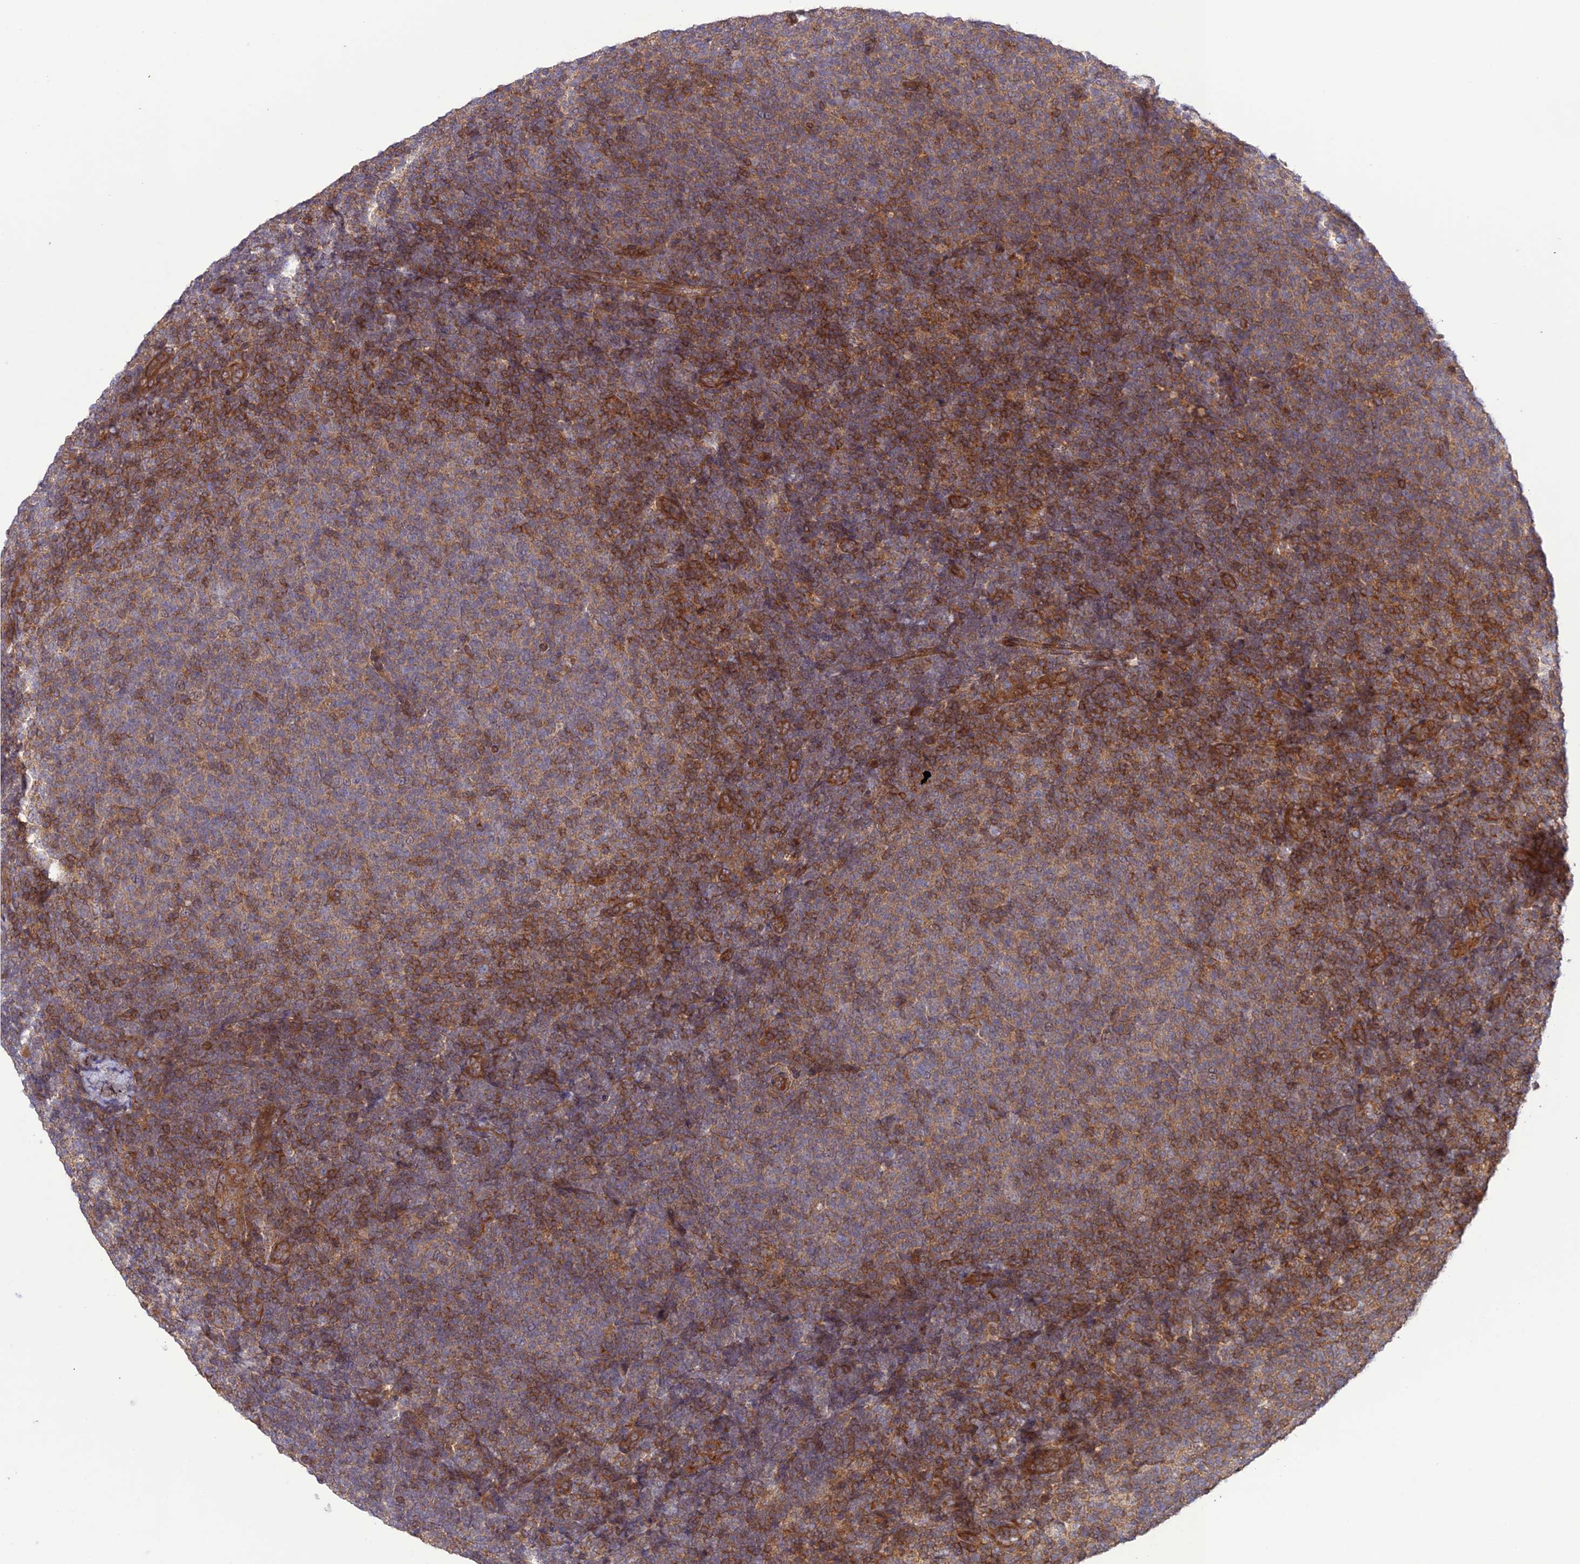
{"staining": {"intensity": "moderate", "quantity": ">75%", "location": "cytoplasmic/membranous"}, "tissue": "lymphoma", "cell_type": "Tumor cells", "image_type": "cancer", "snomed": [{"axis": "morphology", "description": "Malignant lymphoma, non-Hodgkin's type, Low grade"}, {"axis": "topography", "description": "Lymph node"}], "caption": "Brown immunohistochemical staining in lymphoma reveals moderate cytoplasmic/membranous staining in about >75% of tumor cells.", "gene": "FCHSD1", "patient": {"sex": "male", "age": 66}}